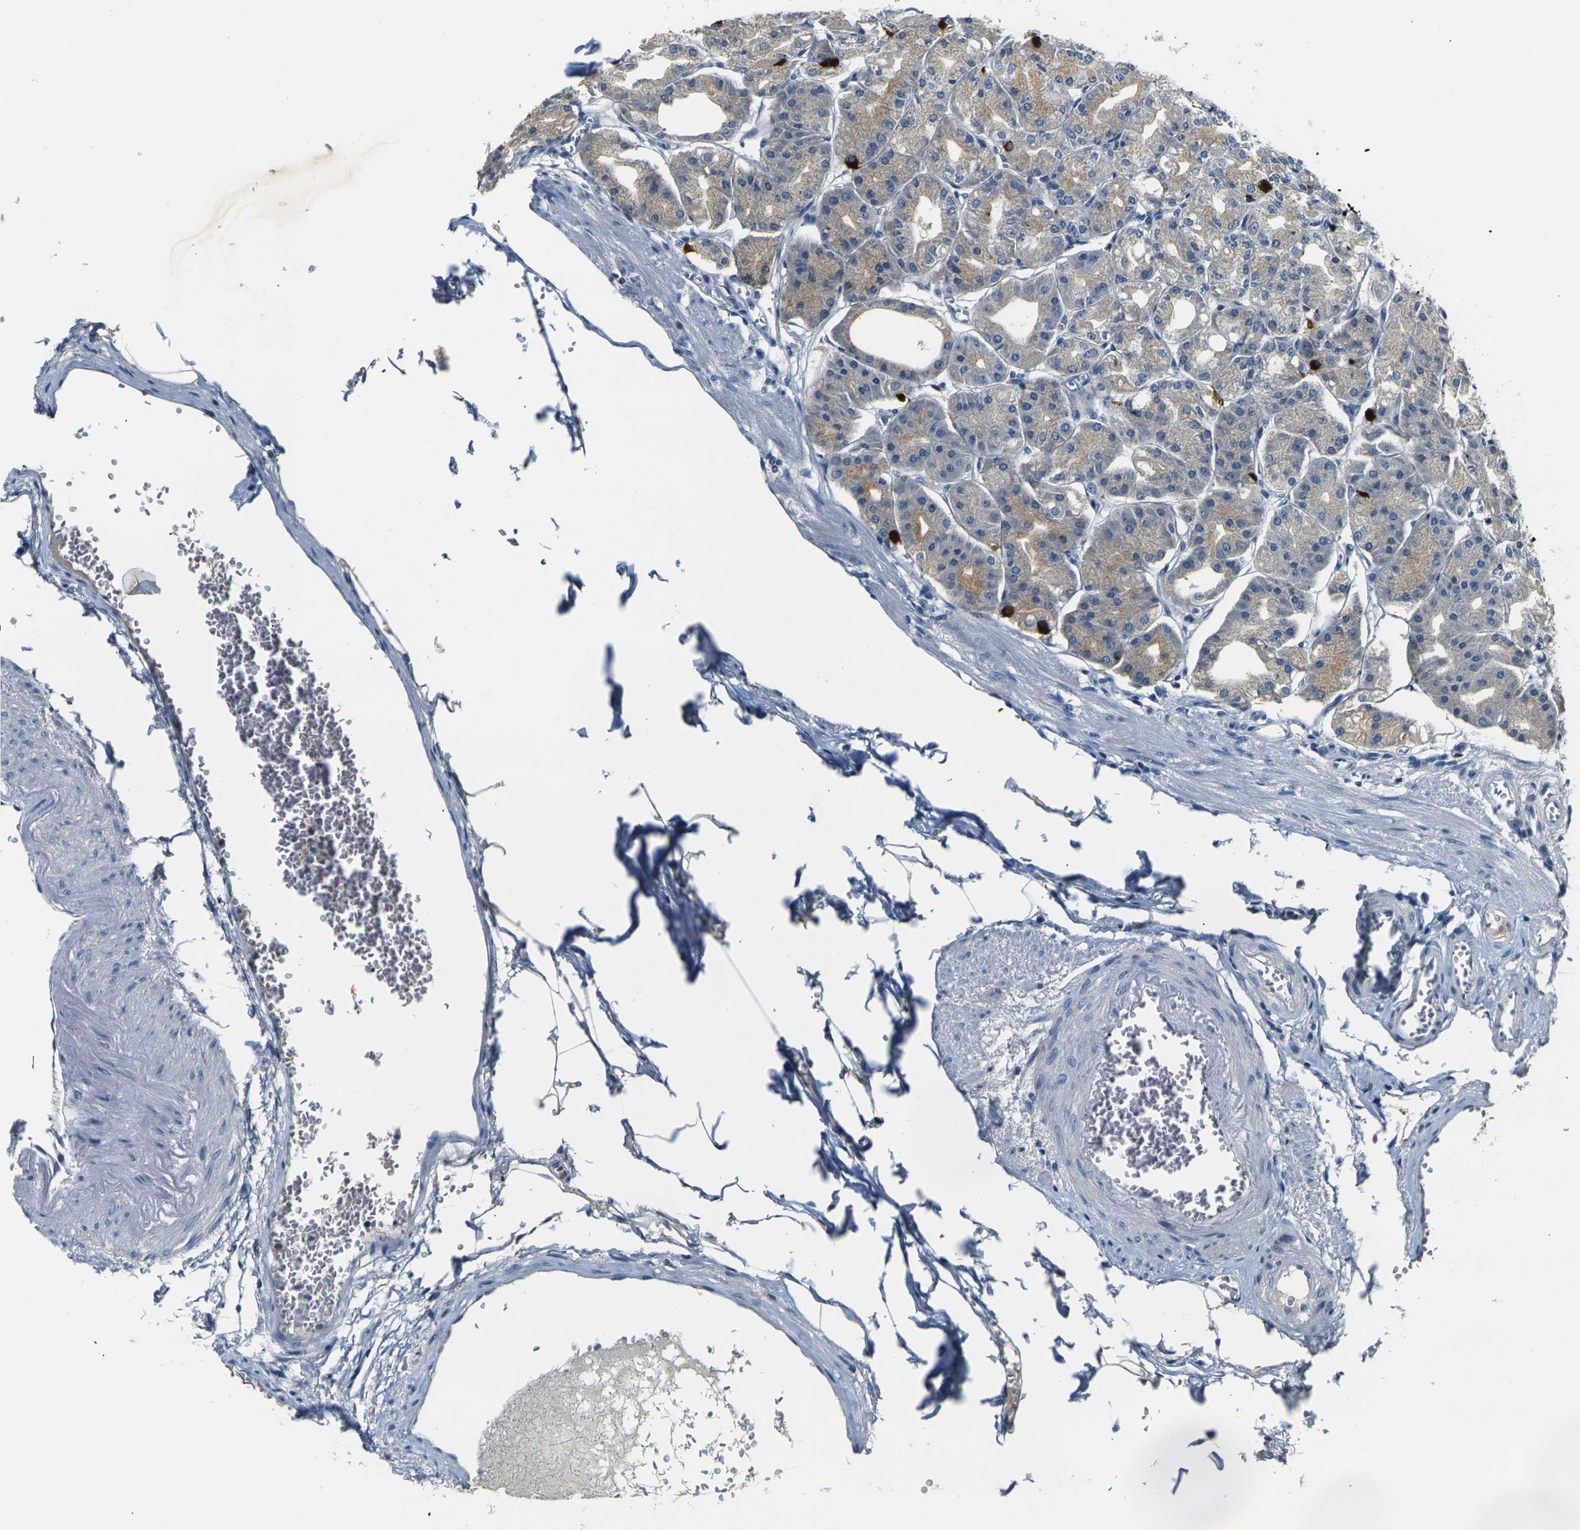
{"staining": {"intensity": "moderate", "quantity": "<25%", "location": "cytoplasmic/membranous"}, "tissue": "stomach", "cell_type": "Glandular cells", "image_type": "normal", "snomed": [{"axis": "morphology", "description": "Normal tissue, NOS"}, {"axis": "topography", "description": "Stomach, lower"}], "caption": "Stomach stained for a protein (brown) displays moderate cytoplasmic/membranous positive expression in approximately <25% of glandular cells.", "gene": "SHISAL2B", "patient": {"sex": "male", "age": 71}}